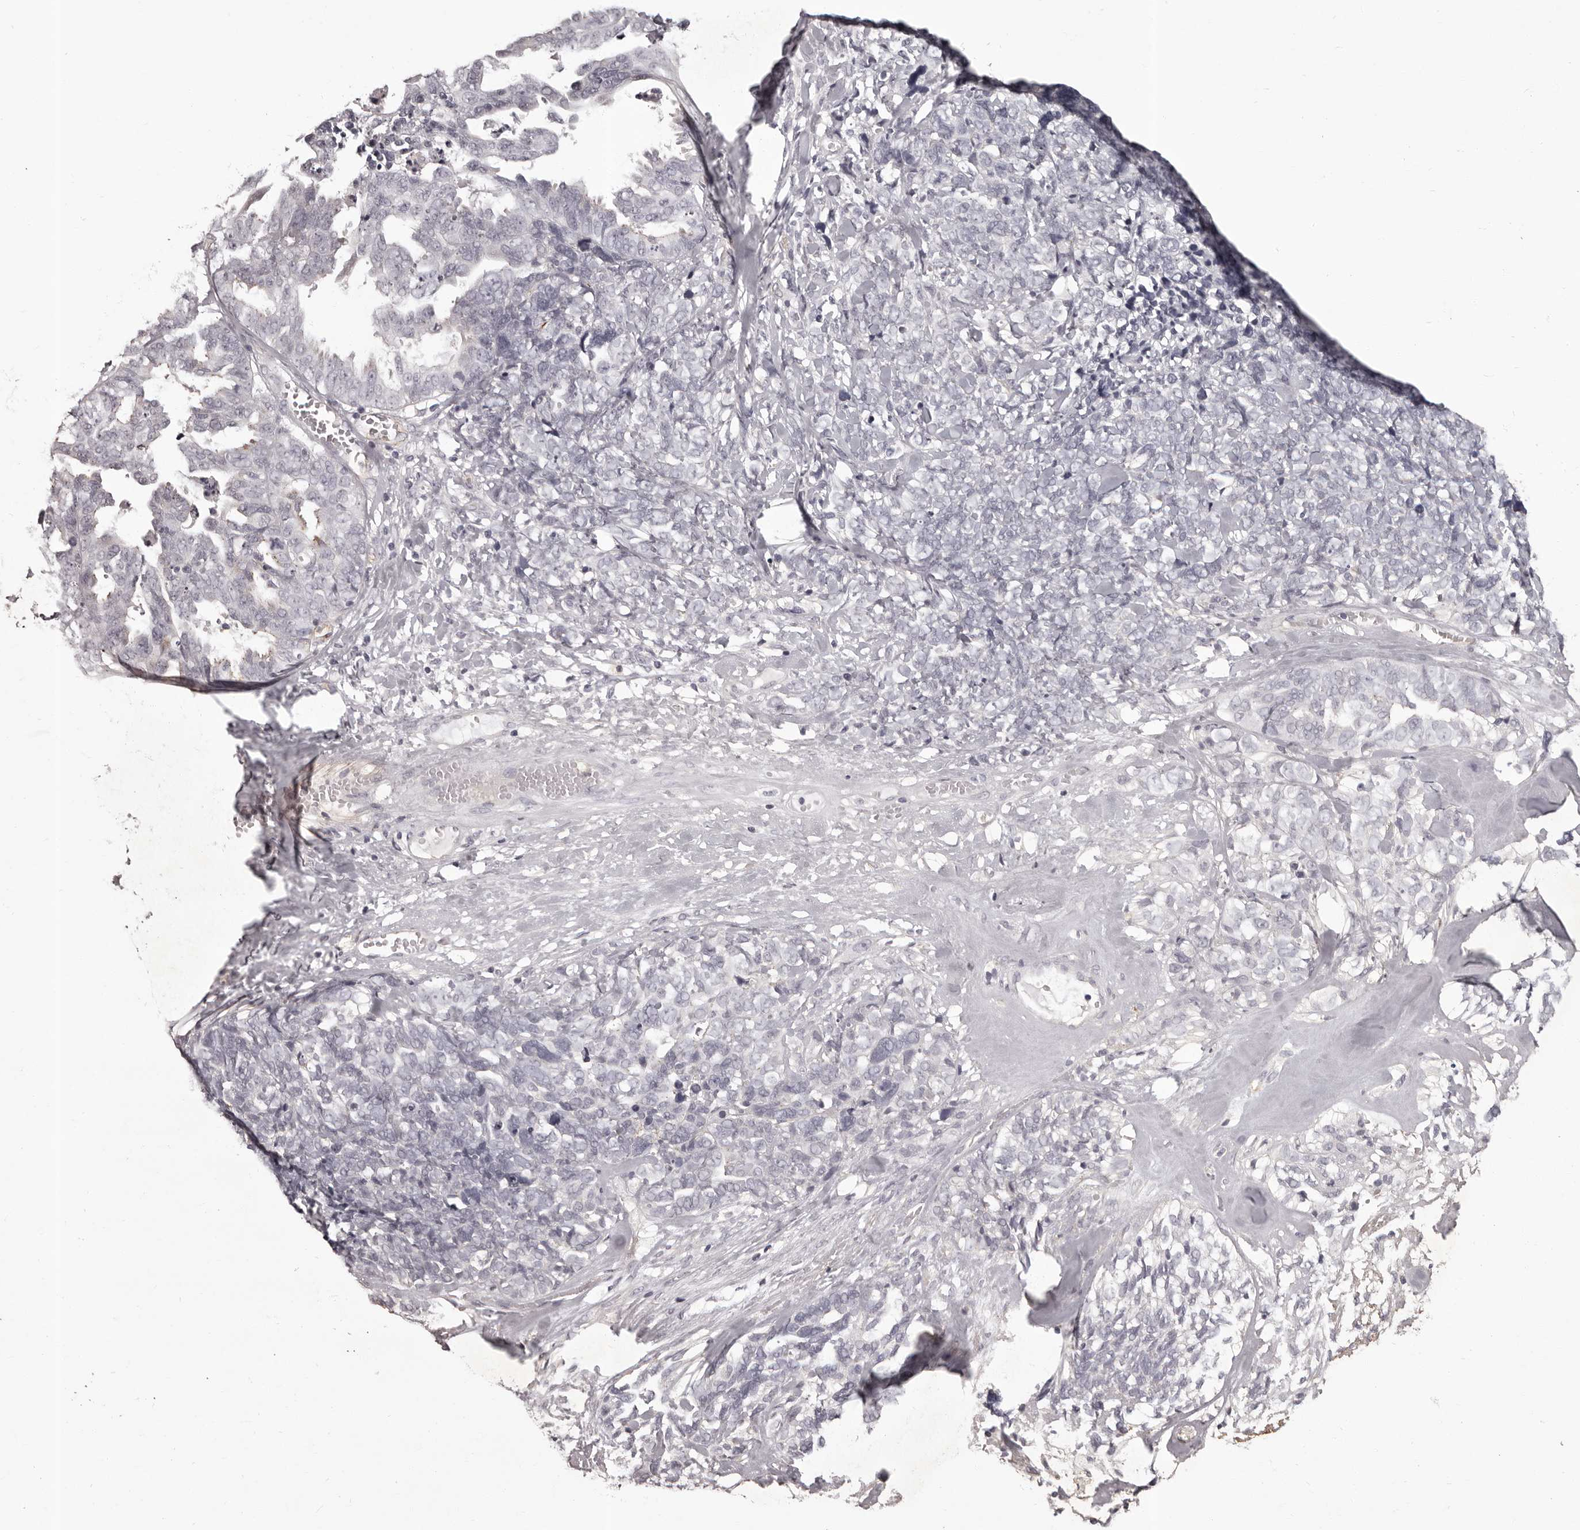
{"staining": {"intensity": "negative", "quantity": "none", "location": "none"}, "tissue": "ovarian cancer", "cell_type": "Tumor cells", "image_type": "cancer", "snomed": [{"axis": "morphology", "description": "Cystadenocarcinoma, serous, NOS"}, {"axis": "topography", "description": "Ovary"}], "caption": "Ovarian serous cystadenocarcinoma was stained to show a protein in brown. There is no significant expression in tumor cells.", "gene": "GPR78", "patient": {"sex": "female", "age": 79}}